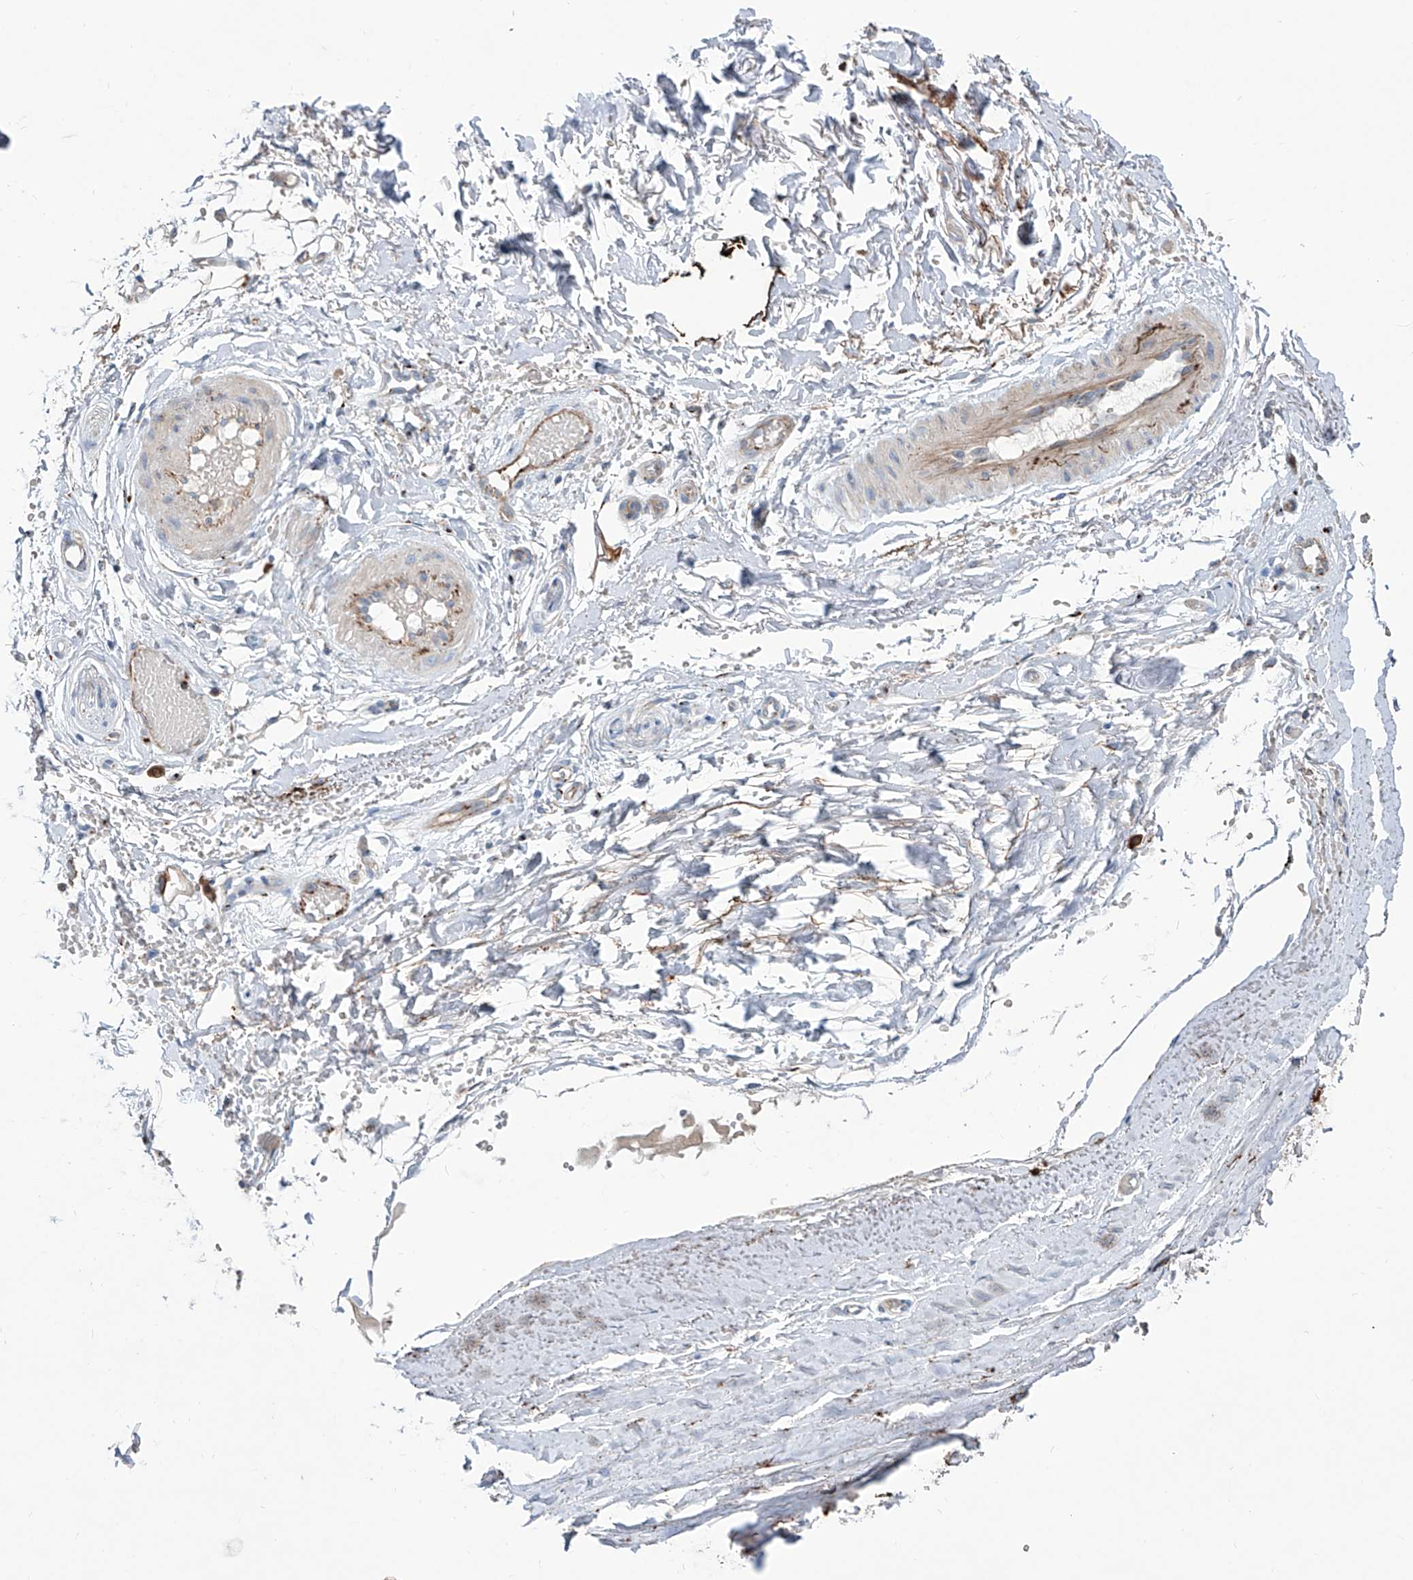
{"staining": {"intensity": "moderate", "quantity": ">75%", "location": "cytoplasmic/membranous"}, "tissue": "adipose tissue", "cell_type": "Adipocytes", "image_type": "normal", "snomed": [{"axis": "morphology", "description": "Normal tissue, NOS"}, {"axis": "morphology", "description": "Basal cell carcinoma"}, {"axis": "topography", "description": "Skin"}], "caption": "DAB immunohistochemical staining of benign human adipose tissue reveals moderate cytoplasmic/membranous protein staining in about >75% of adipocytes.", "gene": "CDH5", "patient": {"sex": "female", "age": 89}}